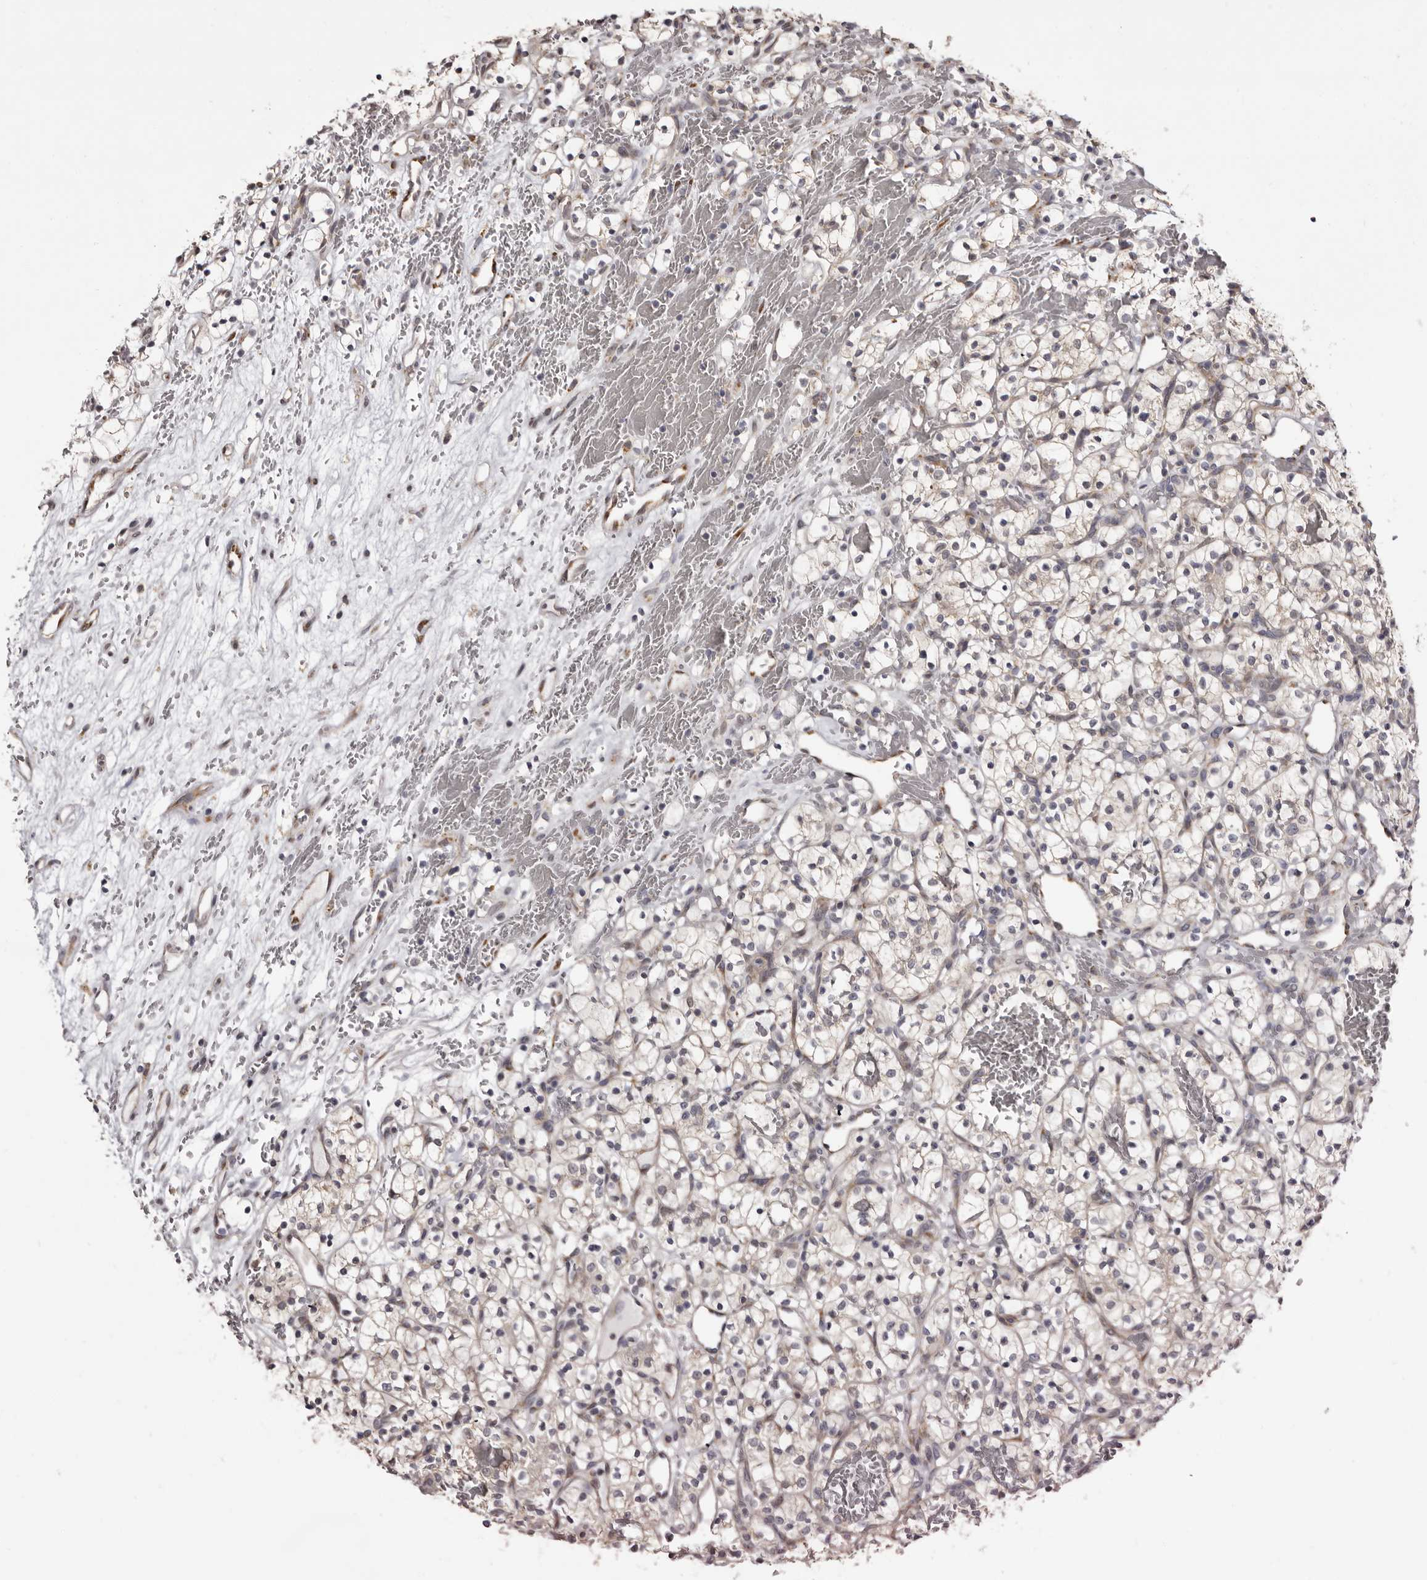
{"staining": {"intensity": "weak", "quantity": "<25%", "location": "cytoplasmic/membranous"}, "tissue": "renal cancer", "cell_type": "Tumor cells", "image_type": "cancer", "snomed": [{"axis": "morphology", "description": "Adenocarcinoma, NOS"}, {"axis": "topography", "description": "Kidney"}], "caption": "An immunohistochemistry histopathology image of renal cancer is shown. There is no staining in tumor cells of renal cancer. (Brightfield microscopy of DAB (3,3'-diaminobenzidine) immunohistochemistry (IHC) at high magnification).", "gene": "PIGX", "patient": {"sex": "female", "age": 57}}